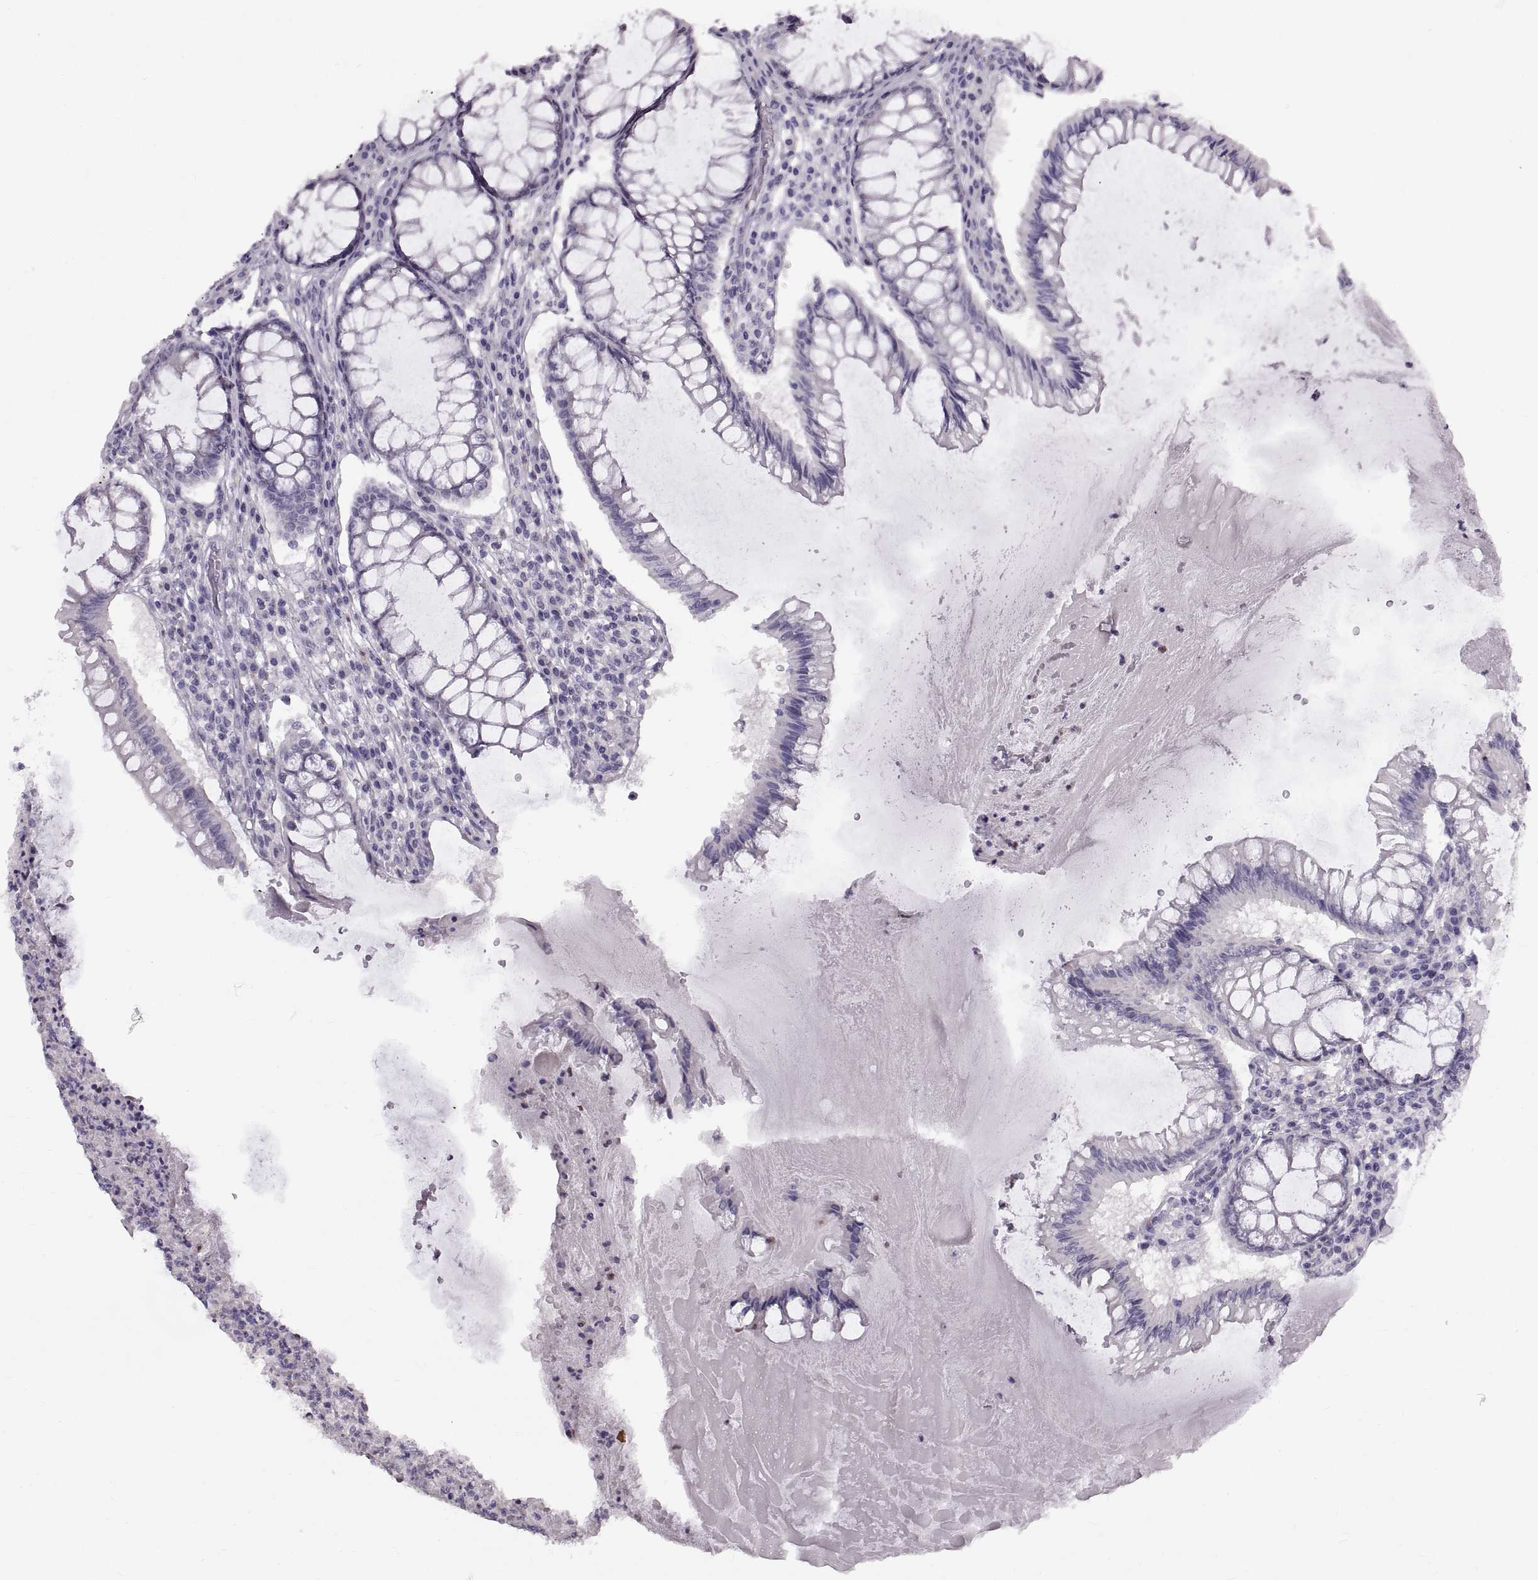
{"staining": {"intensity": "negative", "quantity": "none", "location": "none"}, "tissue": "colorectal cancer", "cell_type": "Tumor cells", "image_type": "cancer", "snomed": [{"axis": "morphology", "description": "Adenocarcinoma, NOS"}, {"axis": "topography", "description": "Colon"}], "caption": "The histopathology image demonstrates no significant staining in tumor cells of colorectal adenocarcinoma.", "gene": "SPACDR", "patient": {"sex": "female", "age": 70}}